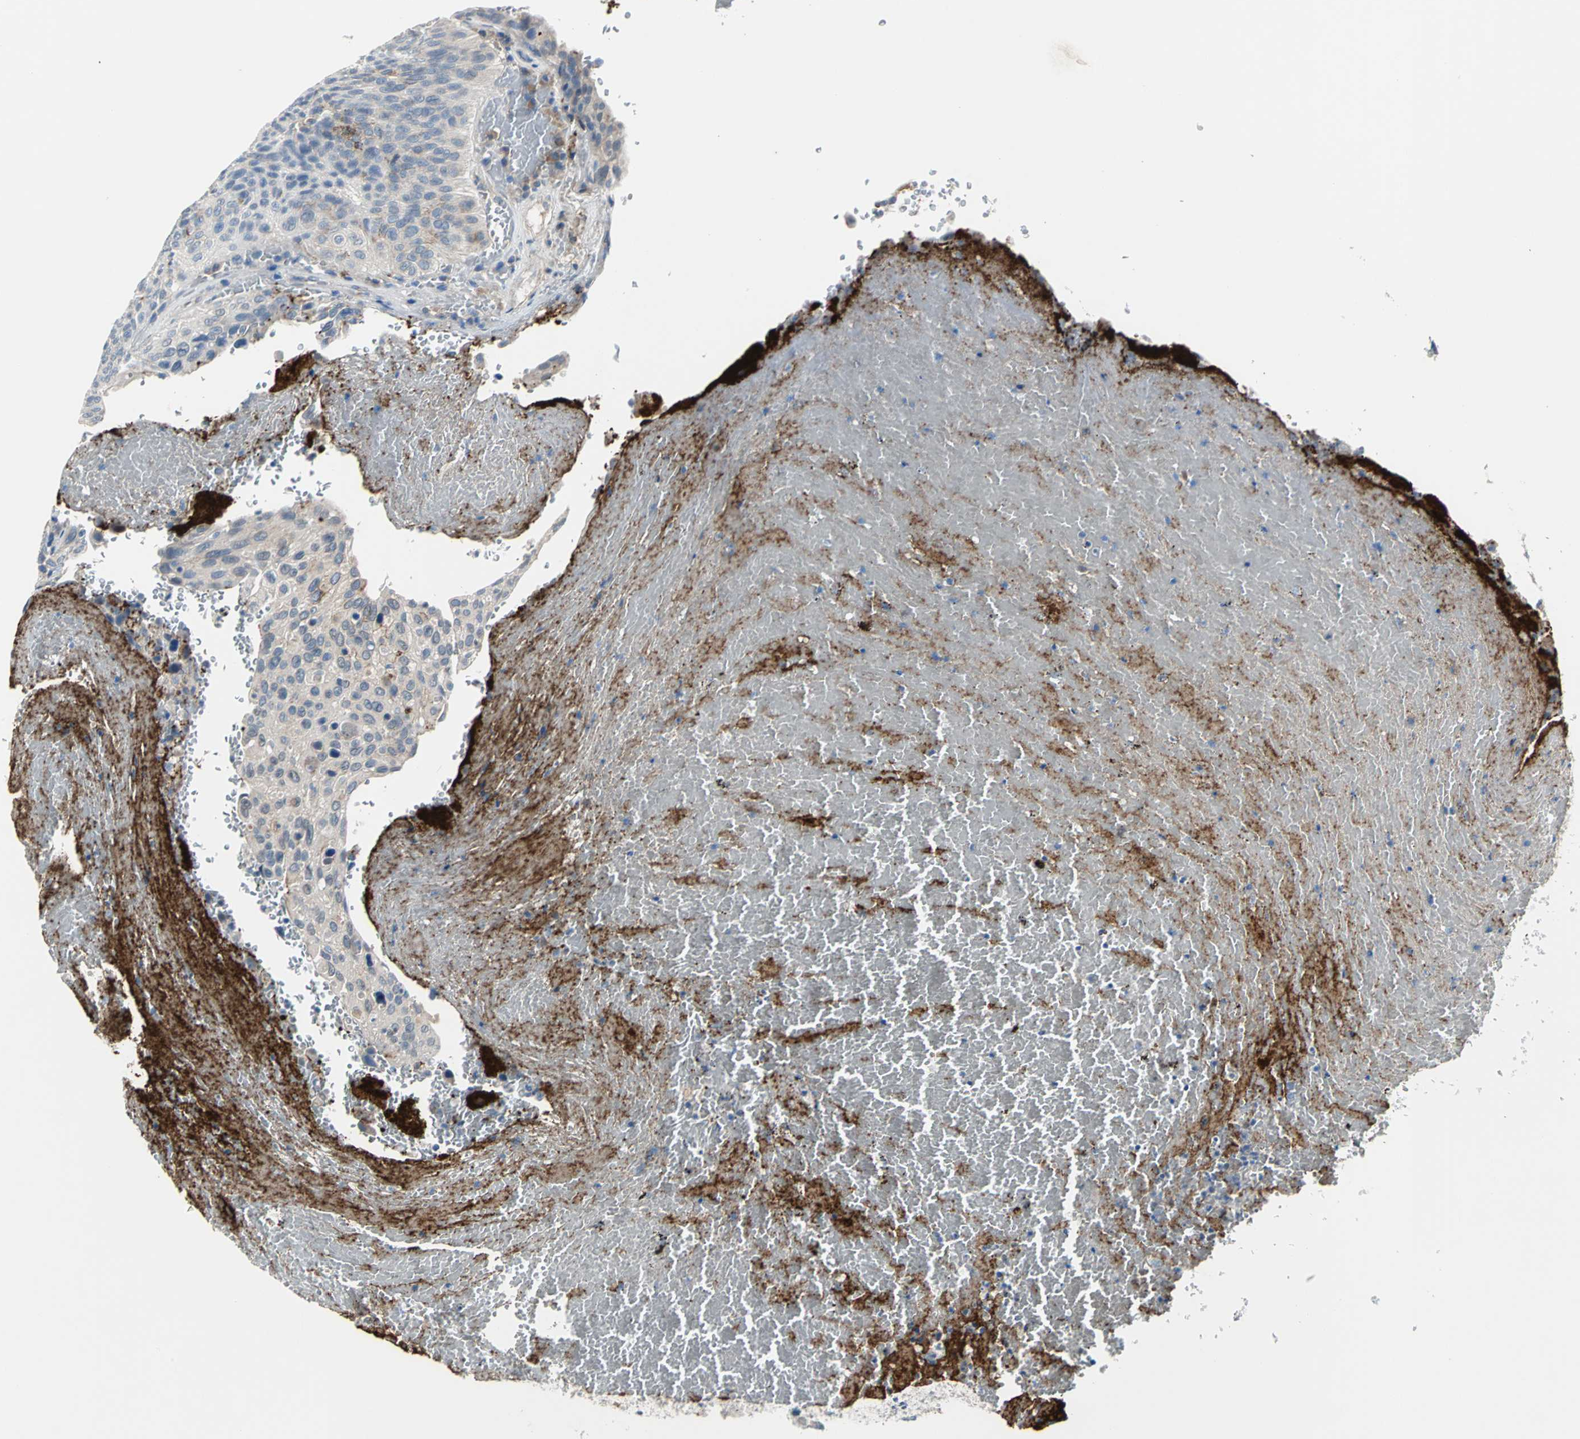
{"staining": {"intensity": "moderate", "quantity": "25%-75%", "location": "cytoplasmic/membranous"}, "tissue": "urothelial cancer", "cell_type": "Tumor cells", "image_type": "cancer", "snomed": [{"axis": "morphology", "description": "Urothelial carcinoma, High grade"}, {"axis": "topography", "description": "Urinary bladder"}], "caption": "High-grade urothelial carcinoma stained for a protein (brown) exhibits moderate cytoplasmic/membranous positive expression in approximately 25%-75% of tumor cells.", "gene": "SELP", "patient": {"sex": "male", "age": 66}}